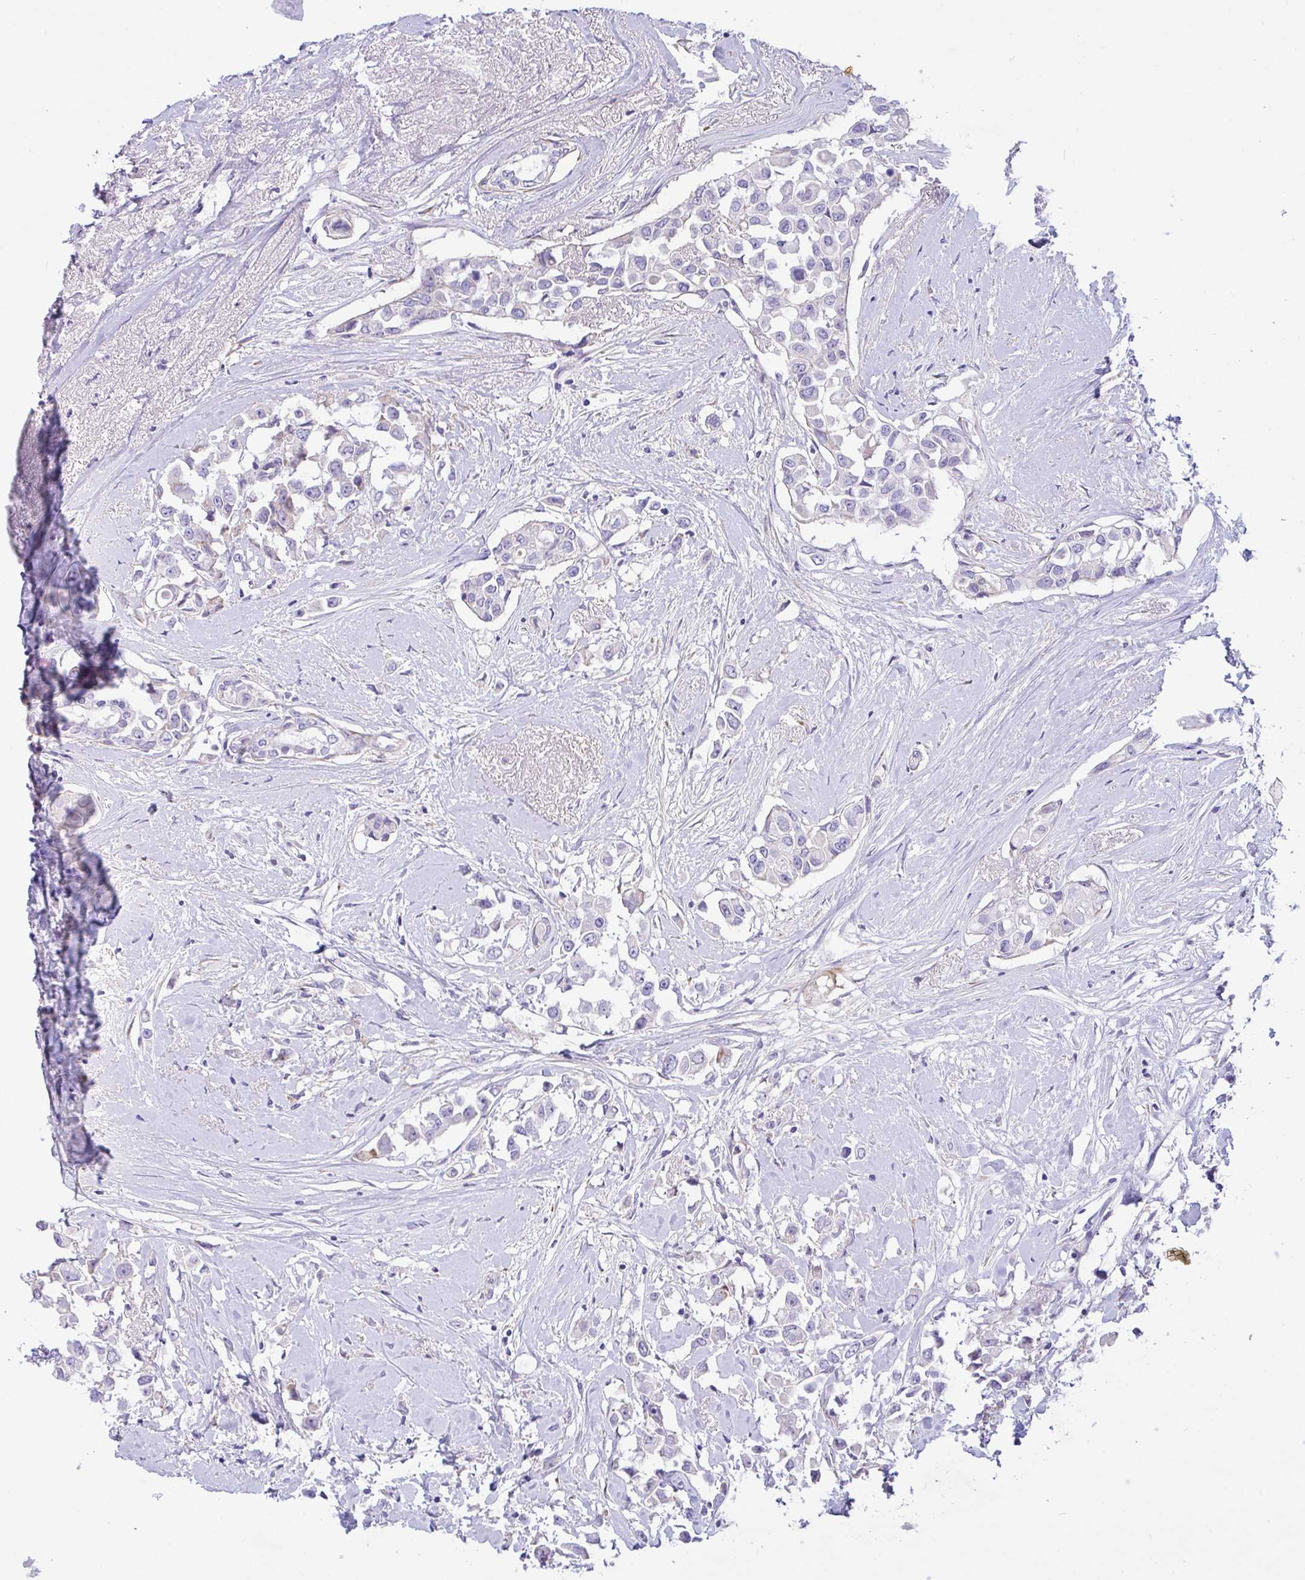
{"staining": {"intensity": "negative", "quantity": "none", "location": "none"}, "tissue": "breast cancer", "cell_type": "Tumor cells", "image_type": "cancer", "snomed": [{"axis": "morphology", "description": "Duct carcinoma"}, {"axis": "topography", "description": "Breast"}], "caption": "The micrograph demonstrates no staining of tumor cells in breast cancer (infiltrating ductal carcinoma).", "gene": "FAM86B1", "patient": {"sex": "female", "age": 61}}